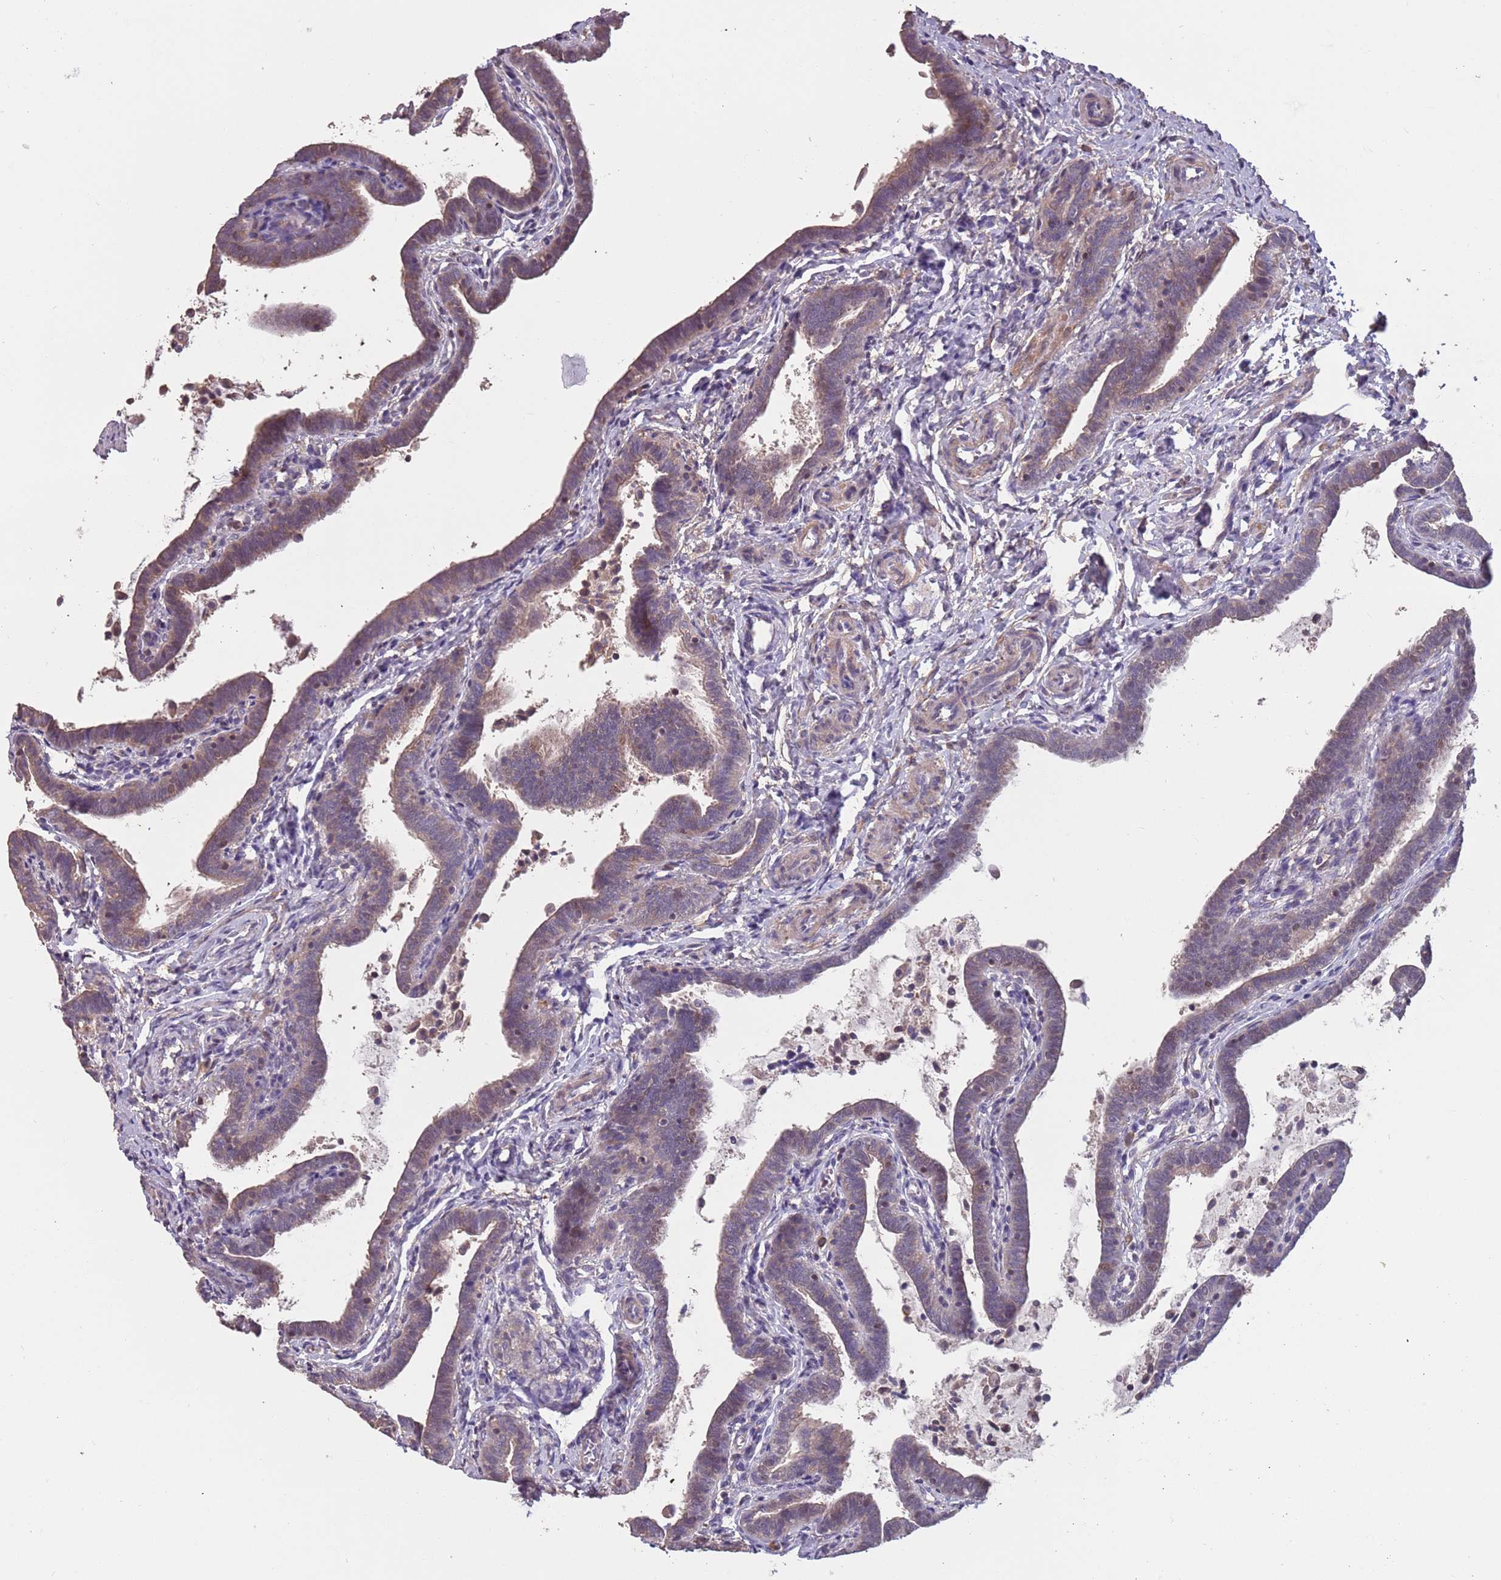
{"staining": {"intensity": "moderate", "quantity": "25%-75%", "location": "cytoplasmic/membranous"}, "tissue": "fallopian tube", "cell_type": "Glandular cells", "image_type": "normal", "snomed": [{"axis": "morphology", "description": "Normal tissue, NOS"}, {"axis": "topography", "description": "Fallopian tube"}], "caption": "A photomicrograph showing moderate cytoplasmic/membranous positivity in about 25%-75% of glandular cells in unremarkable fallopian tube, as visualized by brown immunohistochemical staining.", "gene": "MBD3L1", "patient": {"sex": "female", "age": 36}}